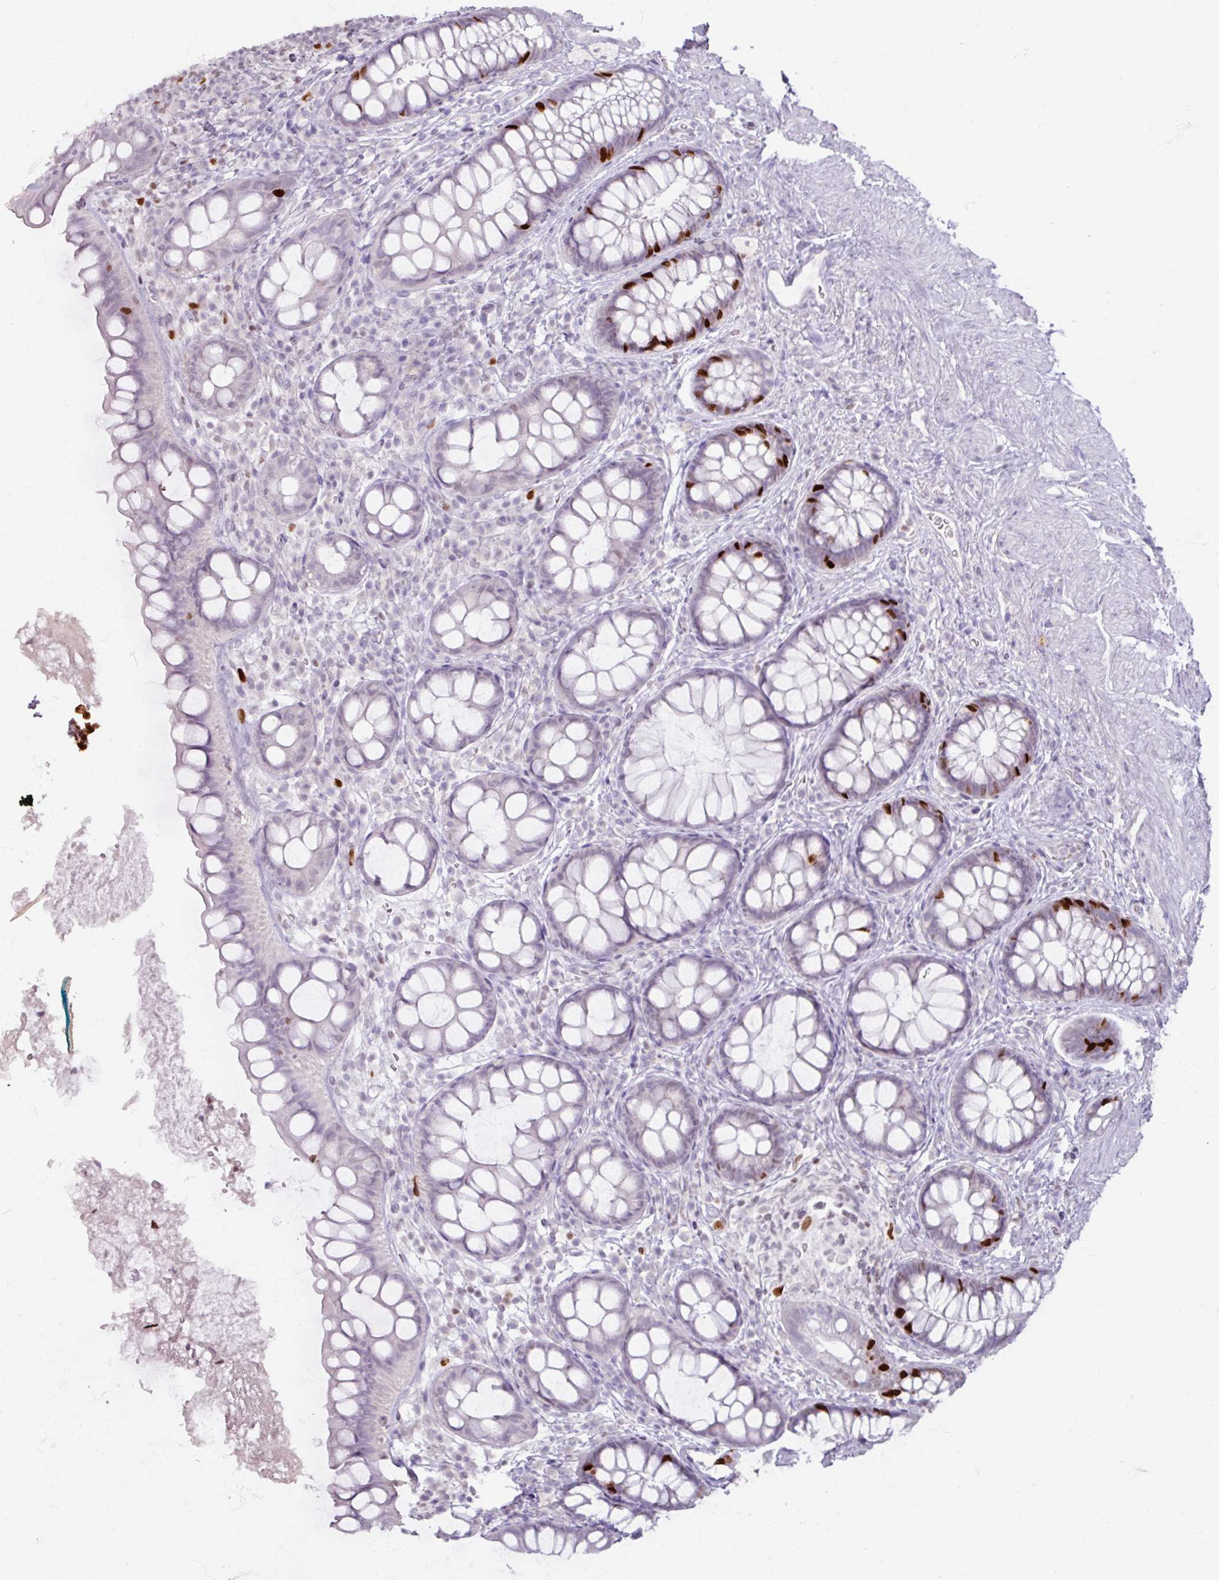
{"staining": {"intensity": "strong", "quantity": "<25%", "location": "nuclear"}, "tissue": "rectum", "cell_type": "Glandular cells", "image_type": "normal", "snomed": [{"axis": "morphology", "description": "Normal tissue, NOS"}, {"axis": "topography", "description": "Rectum"}, {"axis": "topography", "description": "Peripheral nerve tissue"}], "caption": "The photomicrograph exhibits immunohistochemical staining of benign rectum. There is strong nuclear staining is present in approximately <25% of glandular cells.", "gene": "ATAD2", "patient": {"sex": "female", "age": 69}}